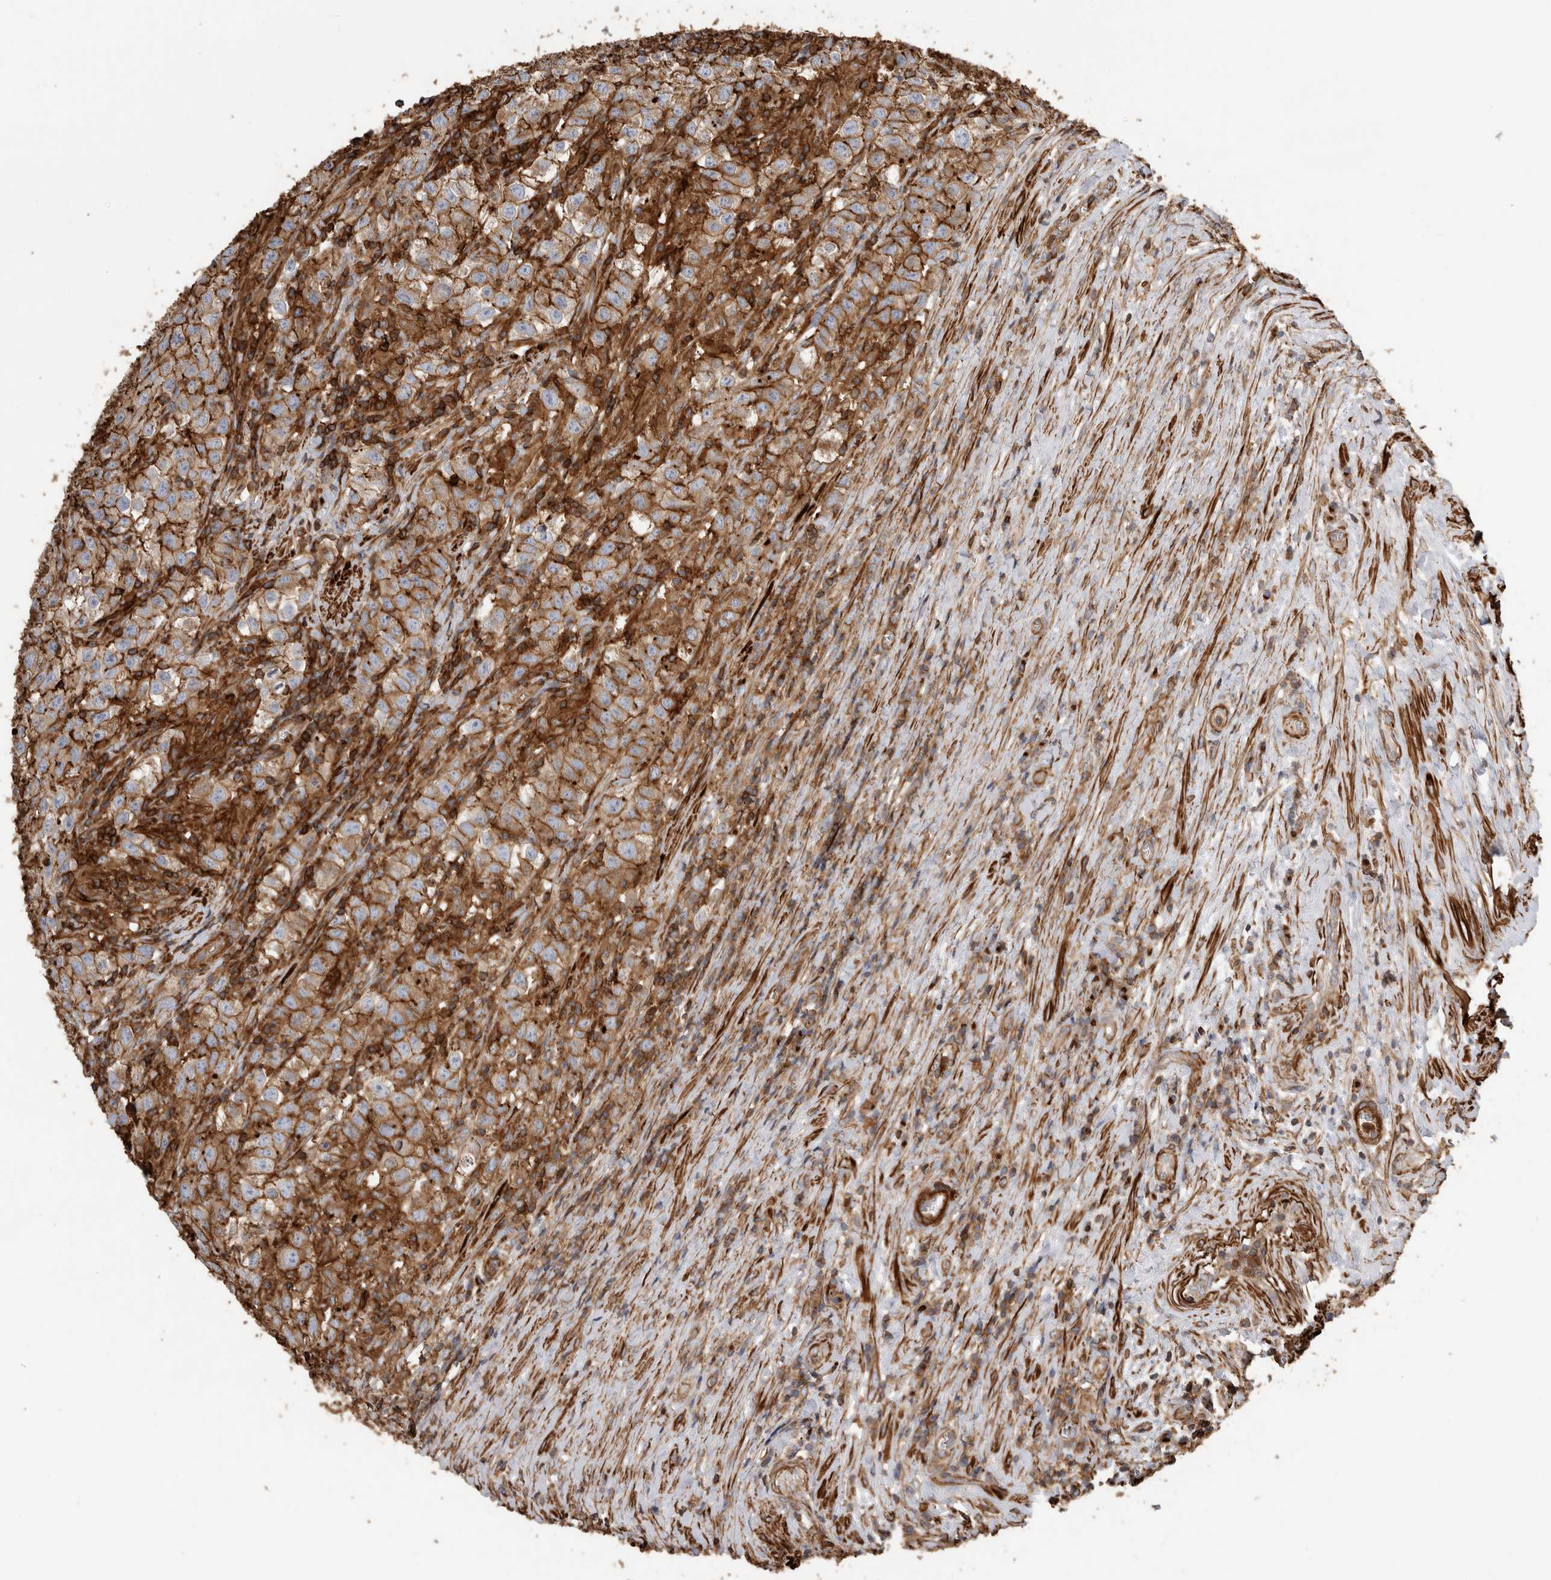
{"staining": {"intensity": "strong", "quantity": ">75%", "location": "cytoplasmic/membranous"}, "tissue": "testis cancer", "cell_type": "Tumor cells", "image_type": "cancer", "snomed": [{"axis": "morphology", "description": "Seminoma, NOS"}, {"axis": "morphology", "description": "Carcinoma, Embryonal, NOS"}, {"axis": "topography", "description": "Testis"}], "caption": "About >75% of tumor cells in human testis cancer reveal strong cytoplasmic/membranous protein positivity as visualized by brown immunohistochemical staining.", "gene": "GPER1", "patient": {"sex": "male", "age": 43}}